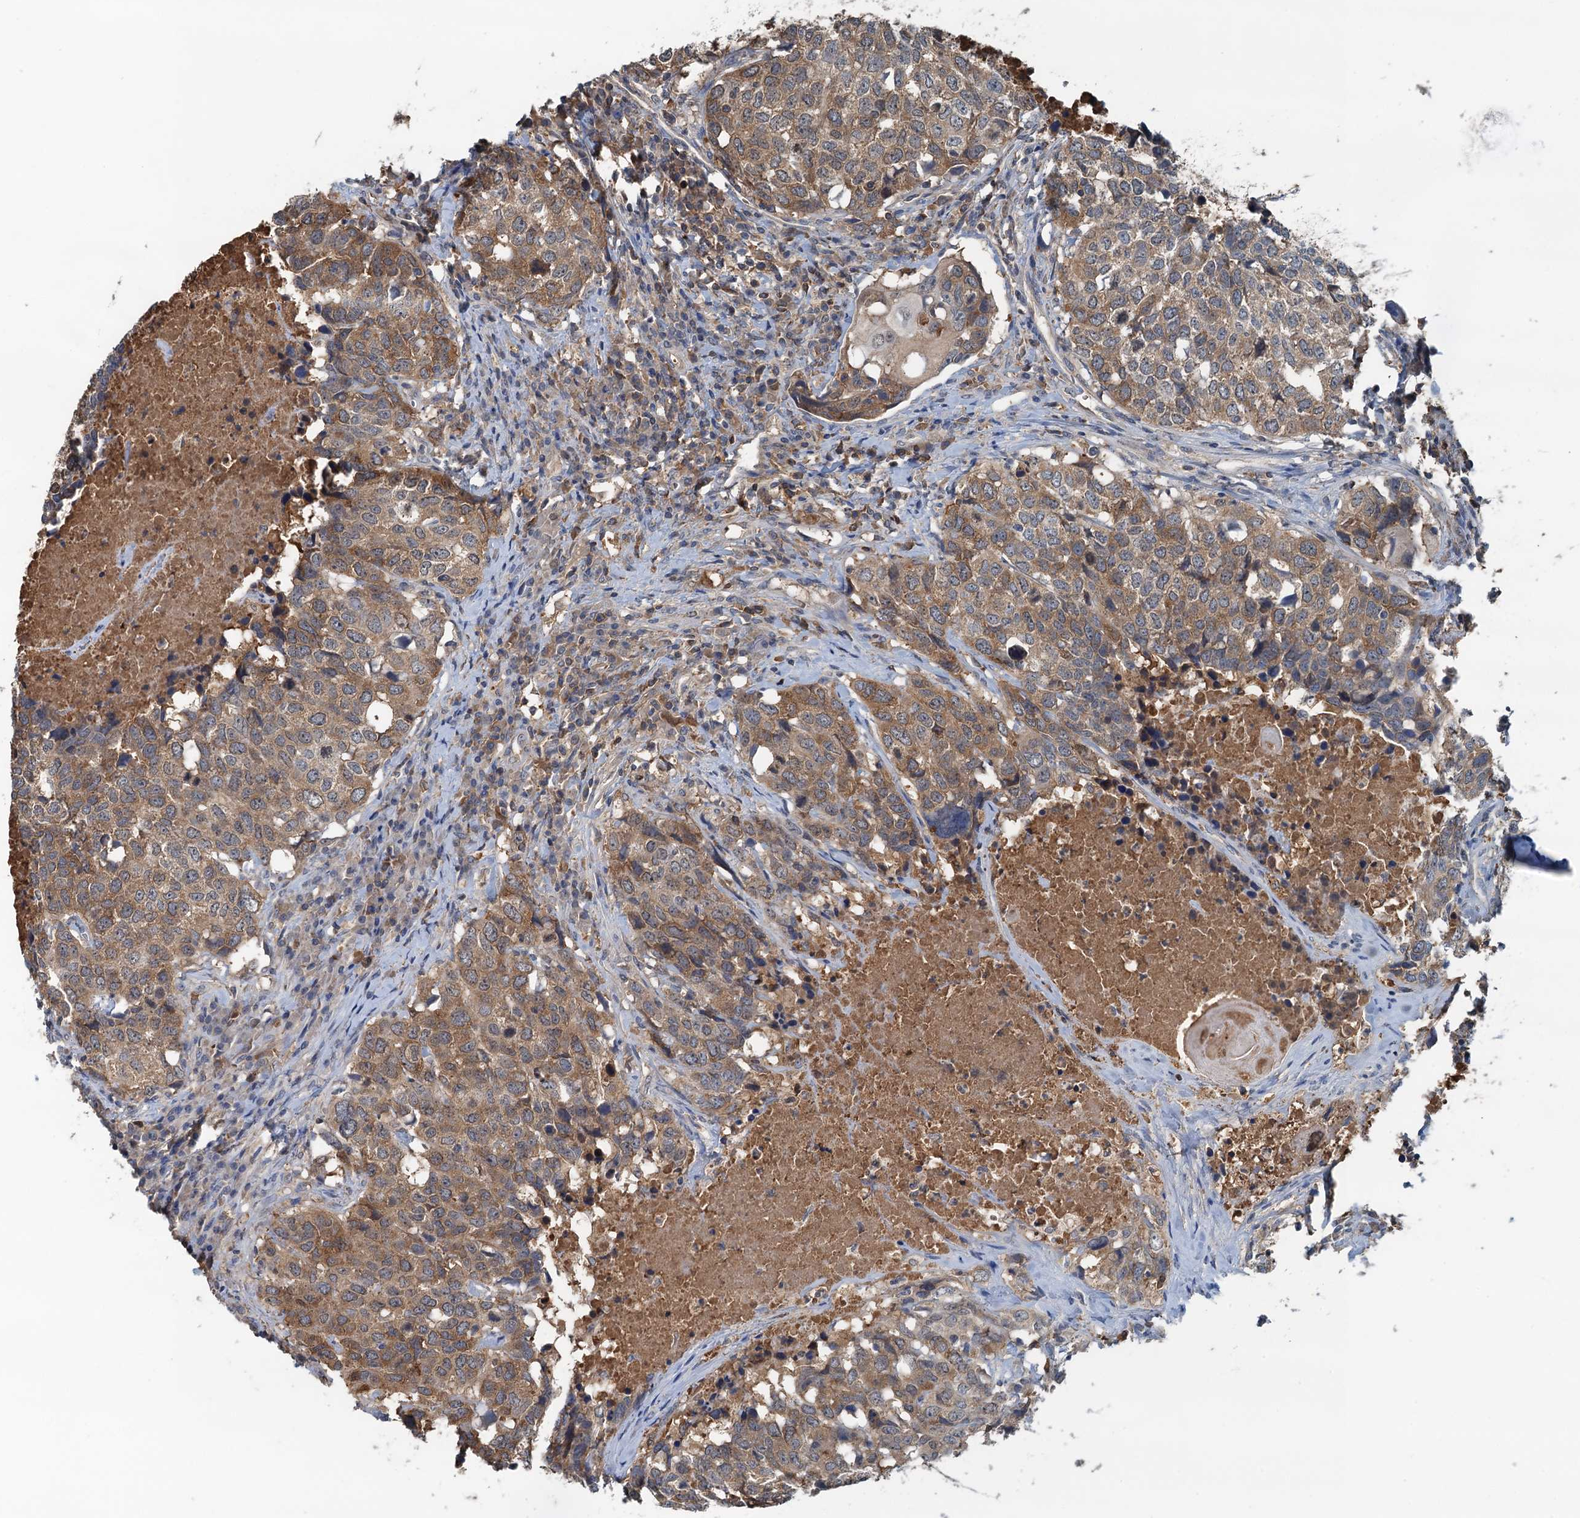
{"staining": {"intensity": "moderate", "quantity": ">75%", "location": "cytoplasmic/membranous"}, "tissue": "head and neck cancer", "cell_type": "Tumor cells", "image_type": "cancer", "snomed": [{"axis": "morphology", "description": "Squamous cell carcinoma, NOS"}, {"axis": "topography", "description": "Head-Neck"}], "caption": "About >75% of tumor cells in head and neck squamous cell carcinoma show moderate cytoplasmic/membranous protein staining as visualized by brown immunohistochemical staining.", "gene": "LSM14B", "patient": {"sex": "male", "age": 66}}